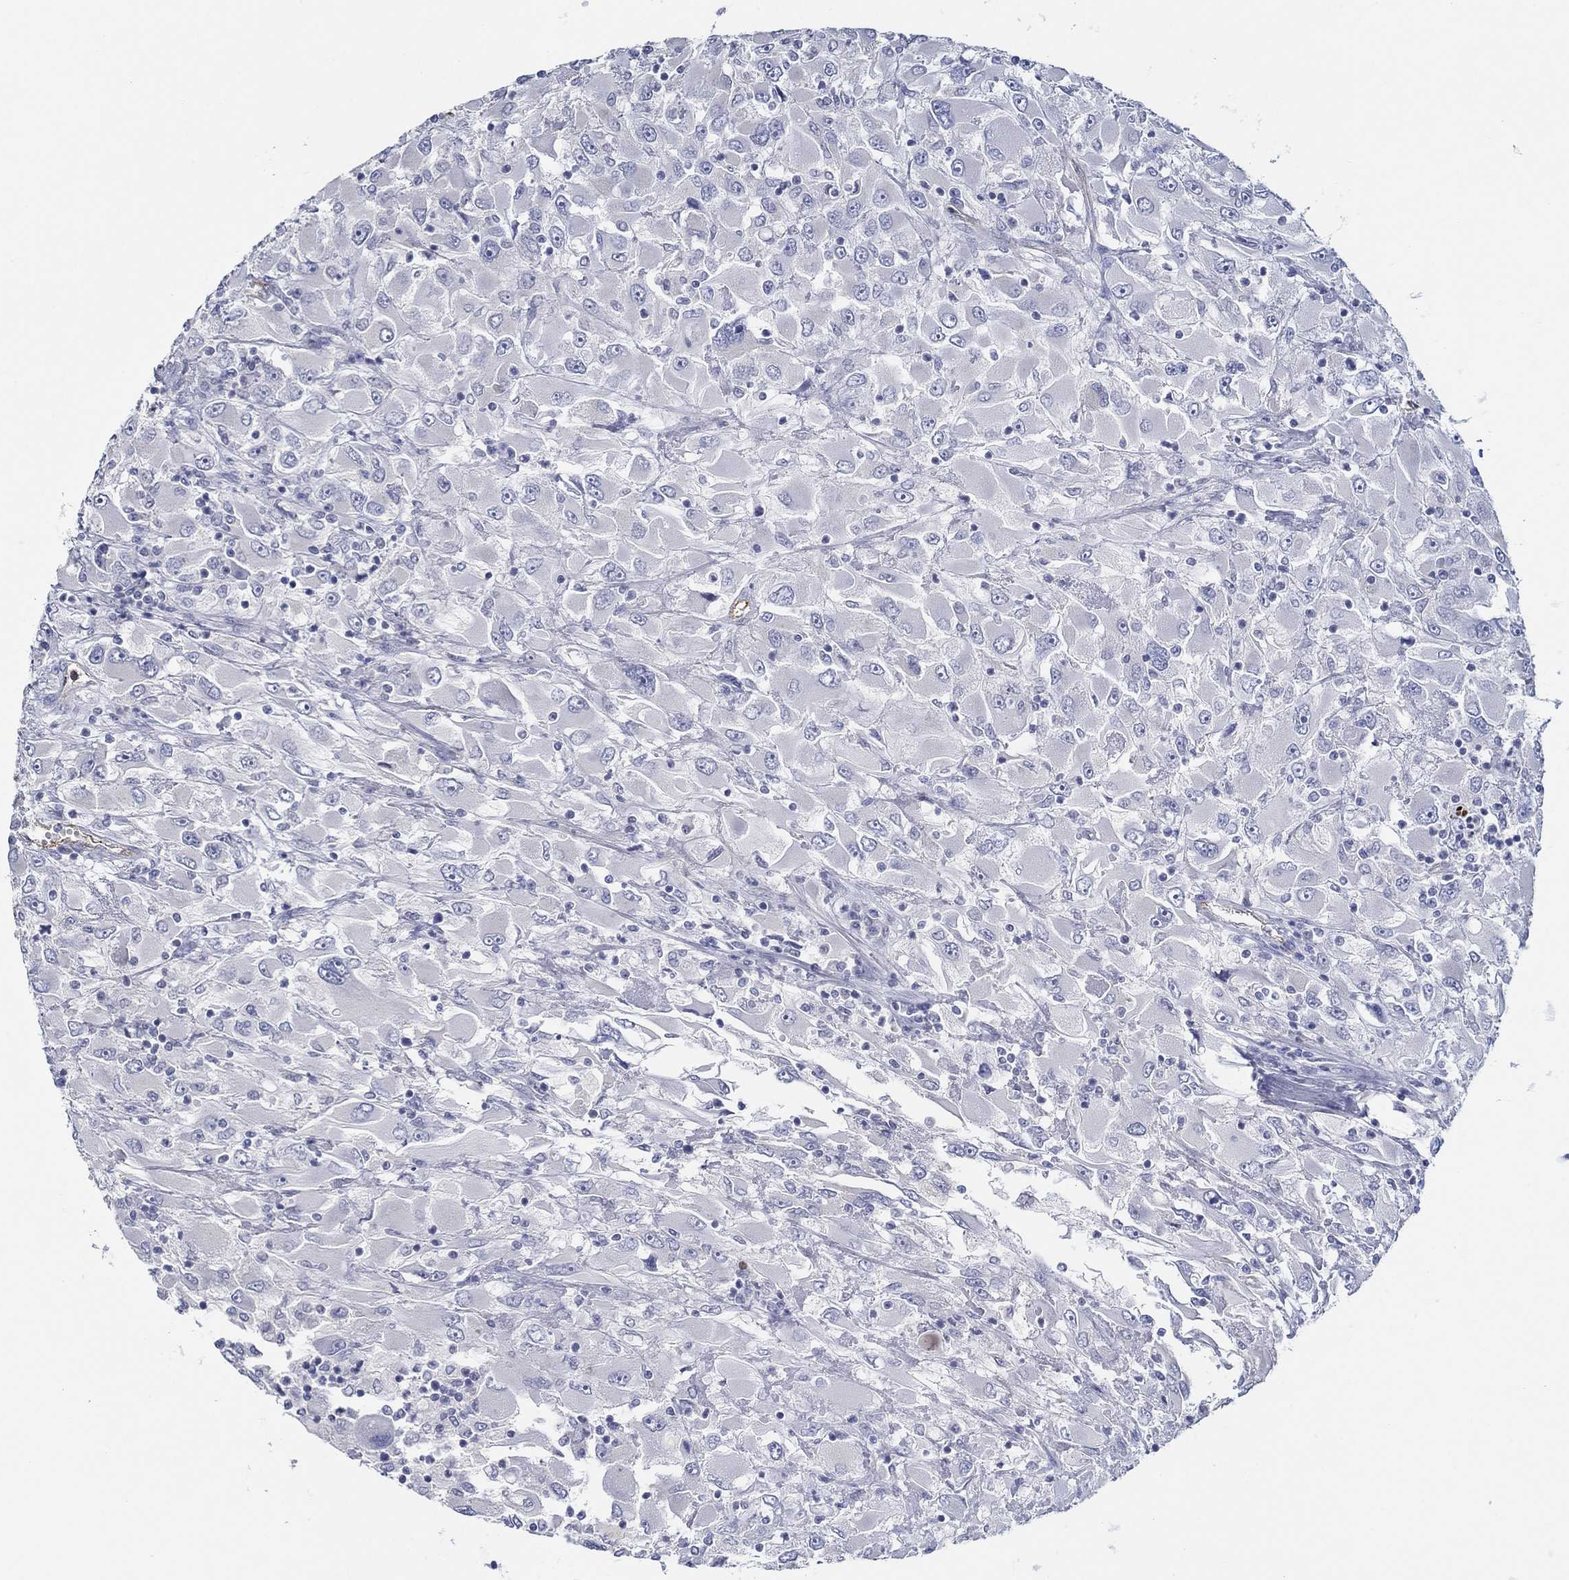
{"staining": {"intensity": "negative", "quantity": "none", "location": "none"}, "tissue": "renal cancer", "cell_type": "Tumor cells", "image_type": "cancer", "snomed": [{"axis": "morphology", "description": "Adenocarcinoma, NOS"}, {"axis": "topography", "description": "Kidney"}], "caption": "The image displays no significant staining in tumor cells of renal cancer.", "gene": "GJA5", "patient": {"sex": "female", "age": 52}}